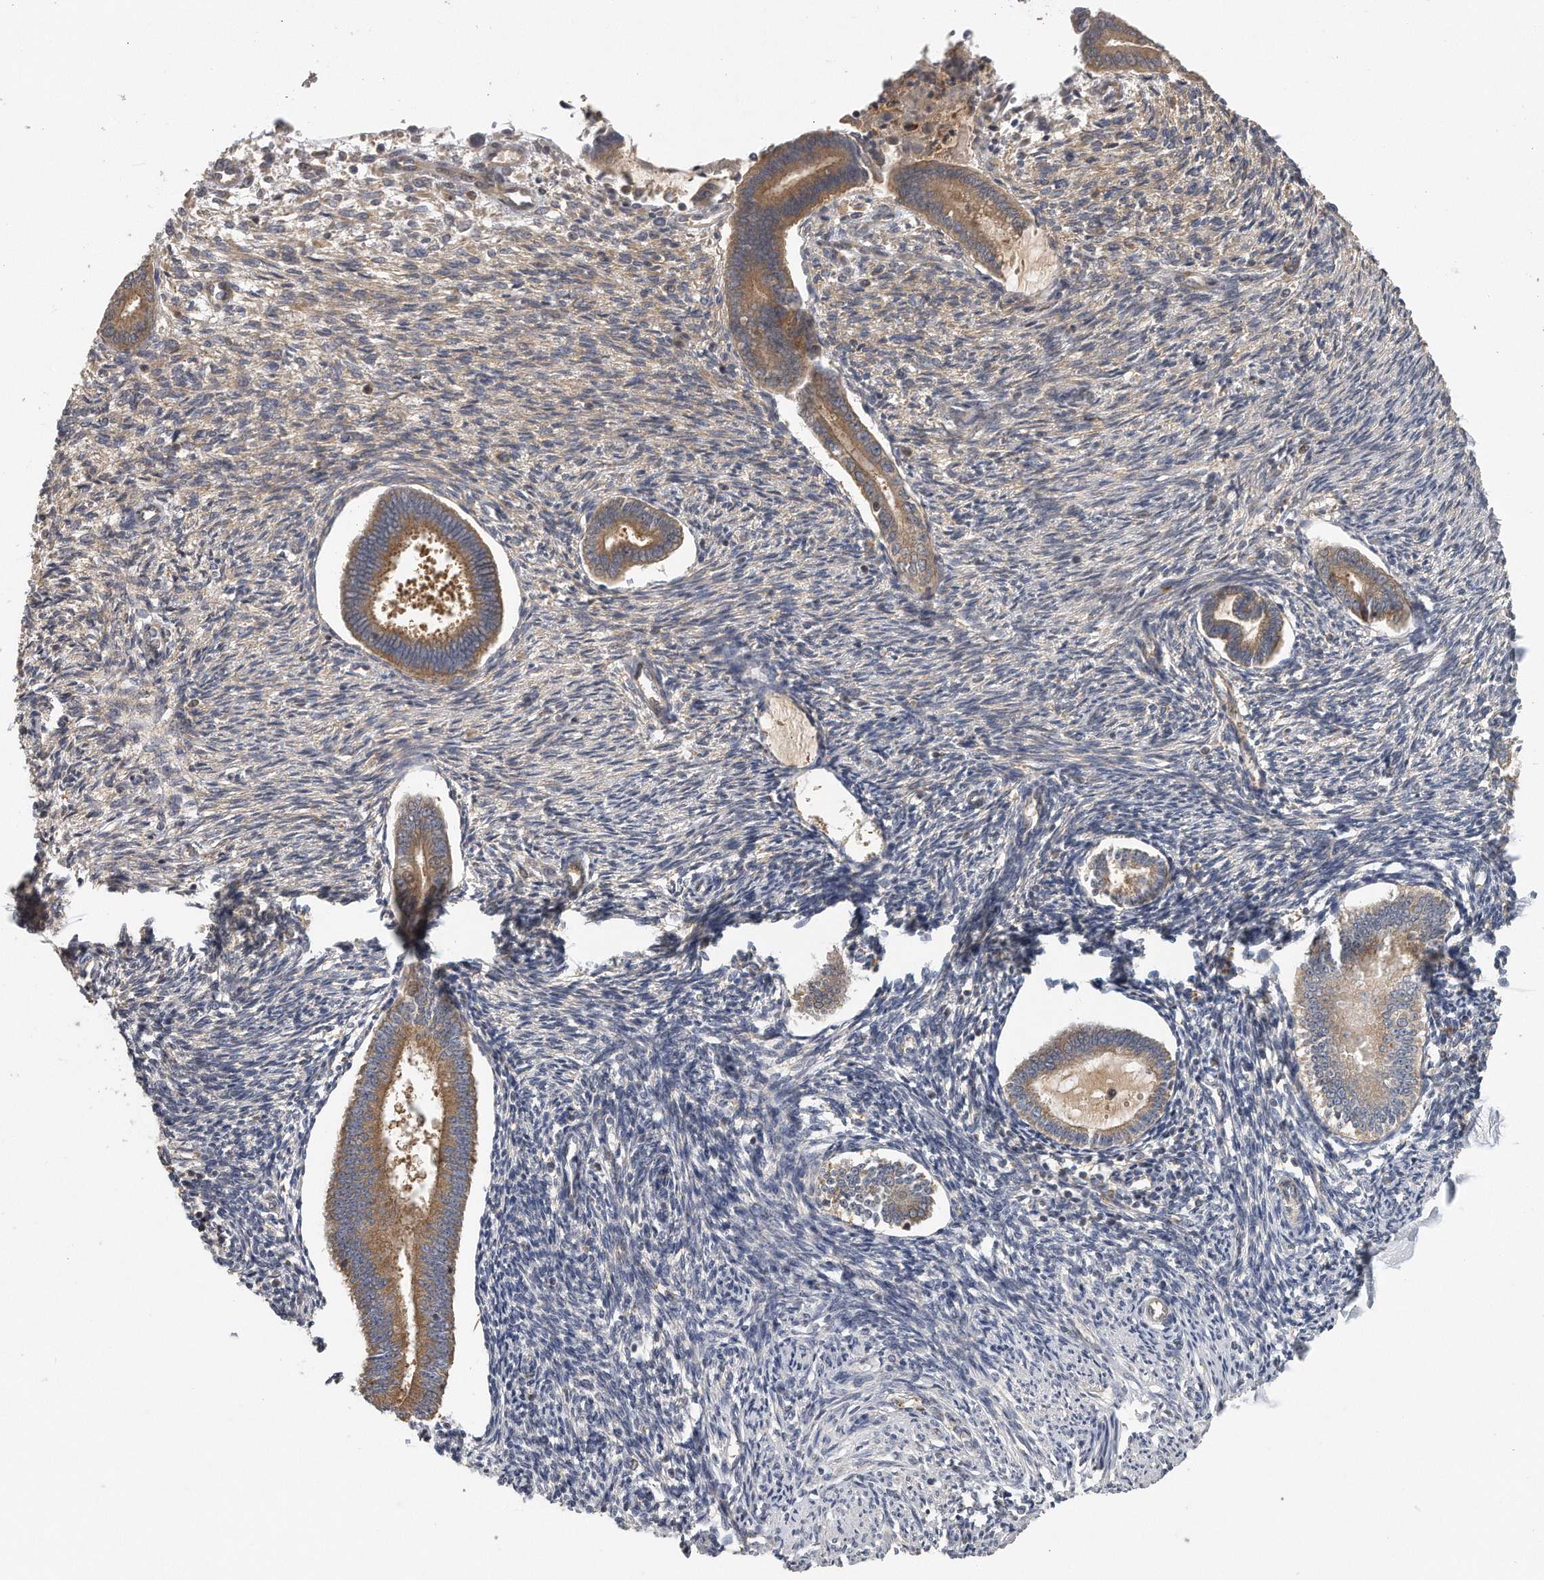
{"staining": {"intensity": "moderate", "quantity": "<25%", "location": "cytoplasmic/membranous"}, "tissue": "endometrium", "cell_type": "Cells in endometrial stroma", "image_type": "normal", "snomed": [{"axis": "morphology", "description": "Normal tissue, NOS"}, {"axis": "topography", "description": "Endometrium"}], "caption": "Cells in endometrial stroma exhibit low levels of moderate cytoplasmic/membranous positivity in approximately <25% of cells in unremarkable human endometrium.", "gene": "EIF3I", "patient": {"sex": "female", "age": 56}}